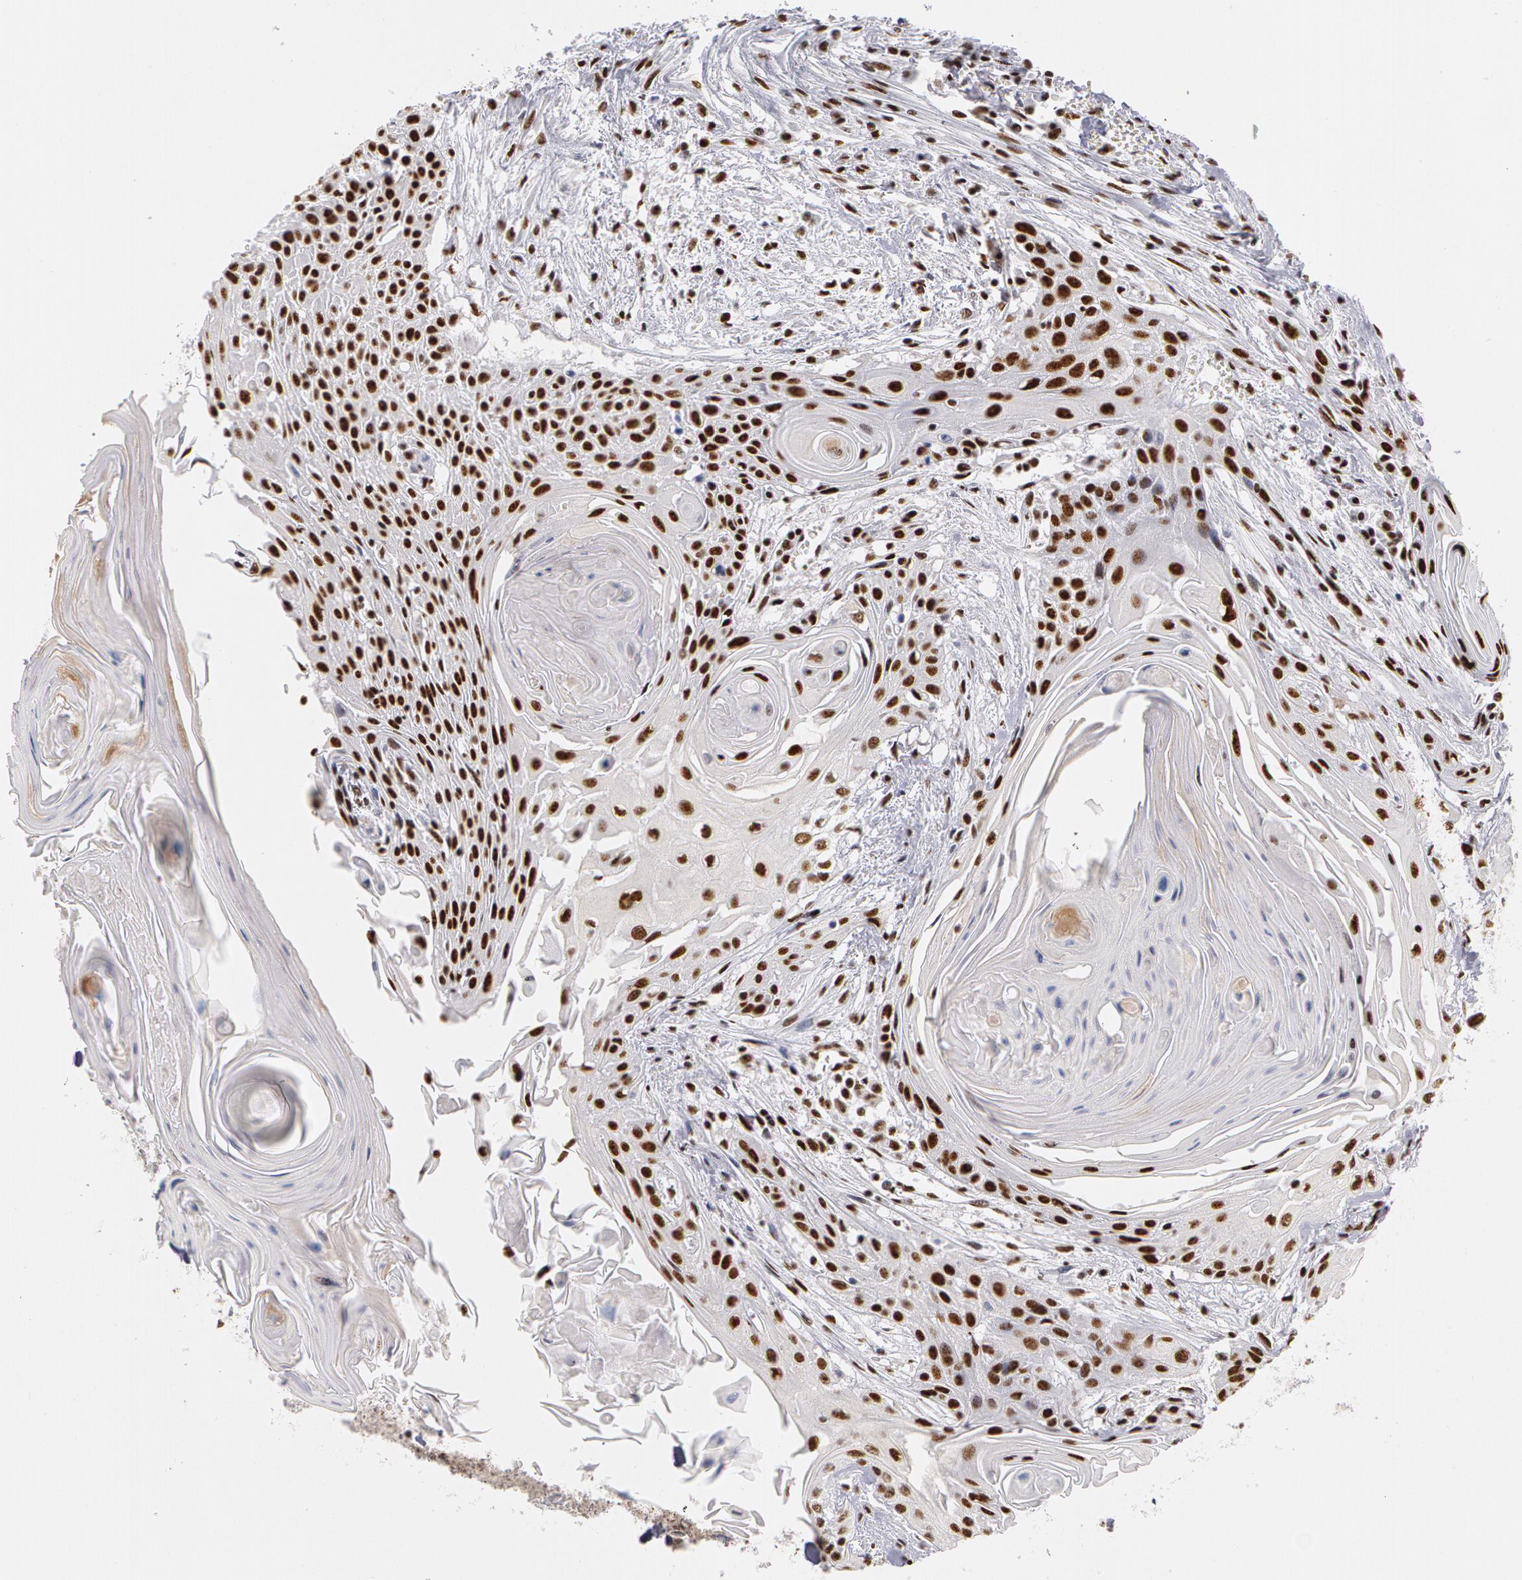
{"staining": {"intensity": "strong", "quantity": ">75%", "location": "nuclear"}, "tissue": "head and neck cancer", "cell_type": "Tumor cells", "image_type": "cancer", "snomed": [{"axis": "morphology", "description": "Squamous cell carcinoma, NOS"}, {"axis": "morphology", "description": "Squamous cell carcinoma, metastatic, NOS"}, {"axis": "topography", "description": "Lymph node"}, {"axis": "topography", "description": "Salivary gland"}, {"axis": "topography", "description": "Head-Neck"}], "caption": "Immunohistochemical staining of head and neck squamous cell carcinoma demonstrates high levels of strong nuclear expression in about >75% of tumor cells. The protein of interest is stained brown, and the nuclei are stained in blue (DAB IHC with brightfield microscopy, high magnification).", "gene": "PNN", "patient": {"sex": "female", "age": 74}}